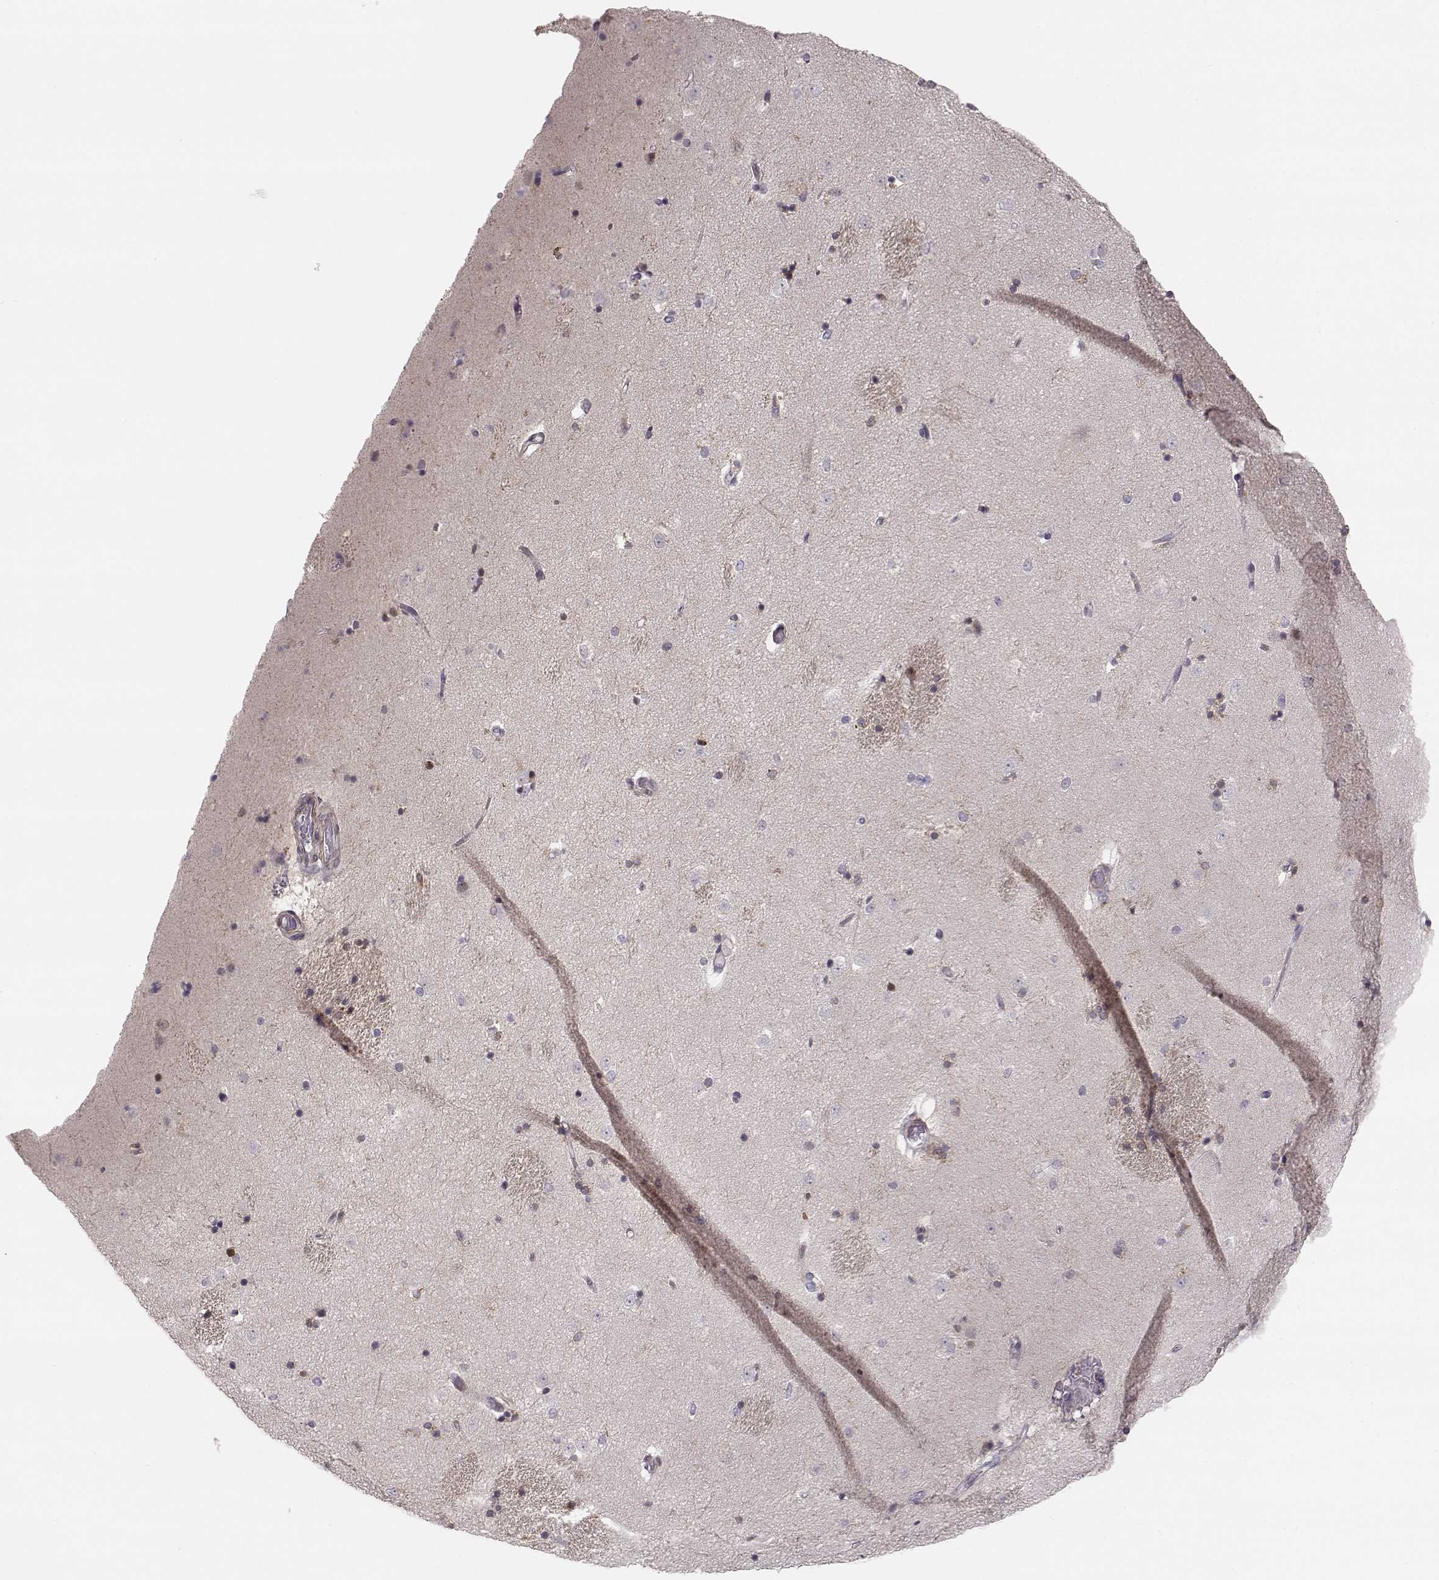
{"staining": {"intensity": "negative", "quantity": "none", "location": "none"}, "tissue": "caudate", "cell_type": "Glial cells", "image_type": "normal", "snomed": [{"axis": "morphology", "description": "Normal tissue, NOS"}, {"axis": "topography", "description": "Lateral ventricle wall"}], "caption": "High power microscopy photomicrograph of an immunohistochemistry image of normal caudate, revealing no significant expression in glial cells. (DAB (3,3'-diaminobenzidine) IHC visualized using brightfield microscopy, high magnification).", "gene": "GPR50", "patient": {"sex": "male", "age": 51}}